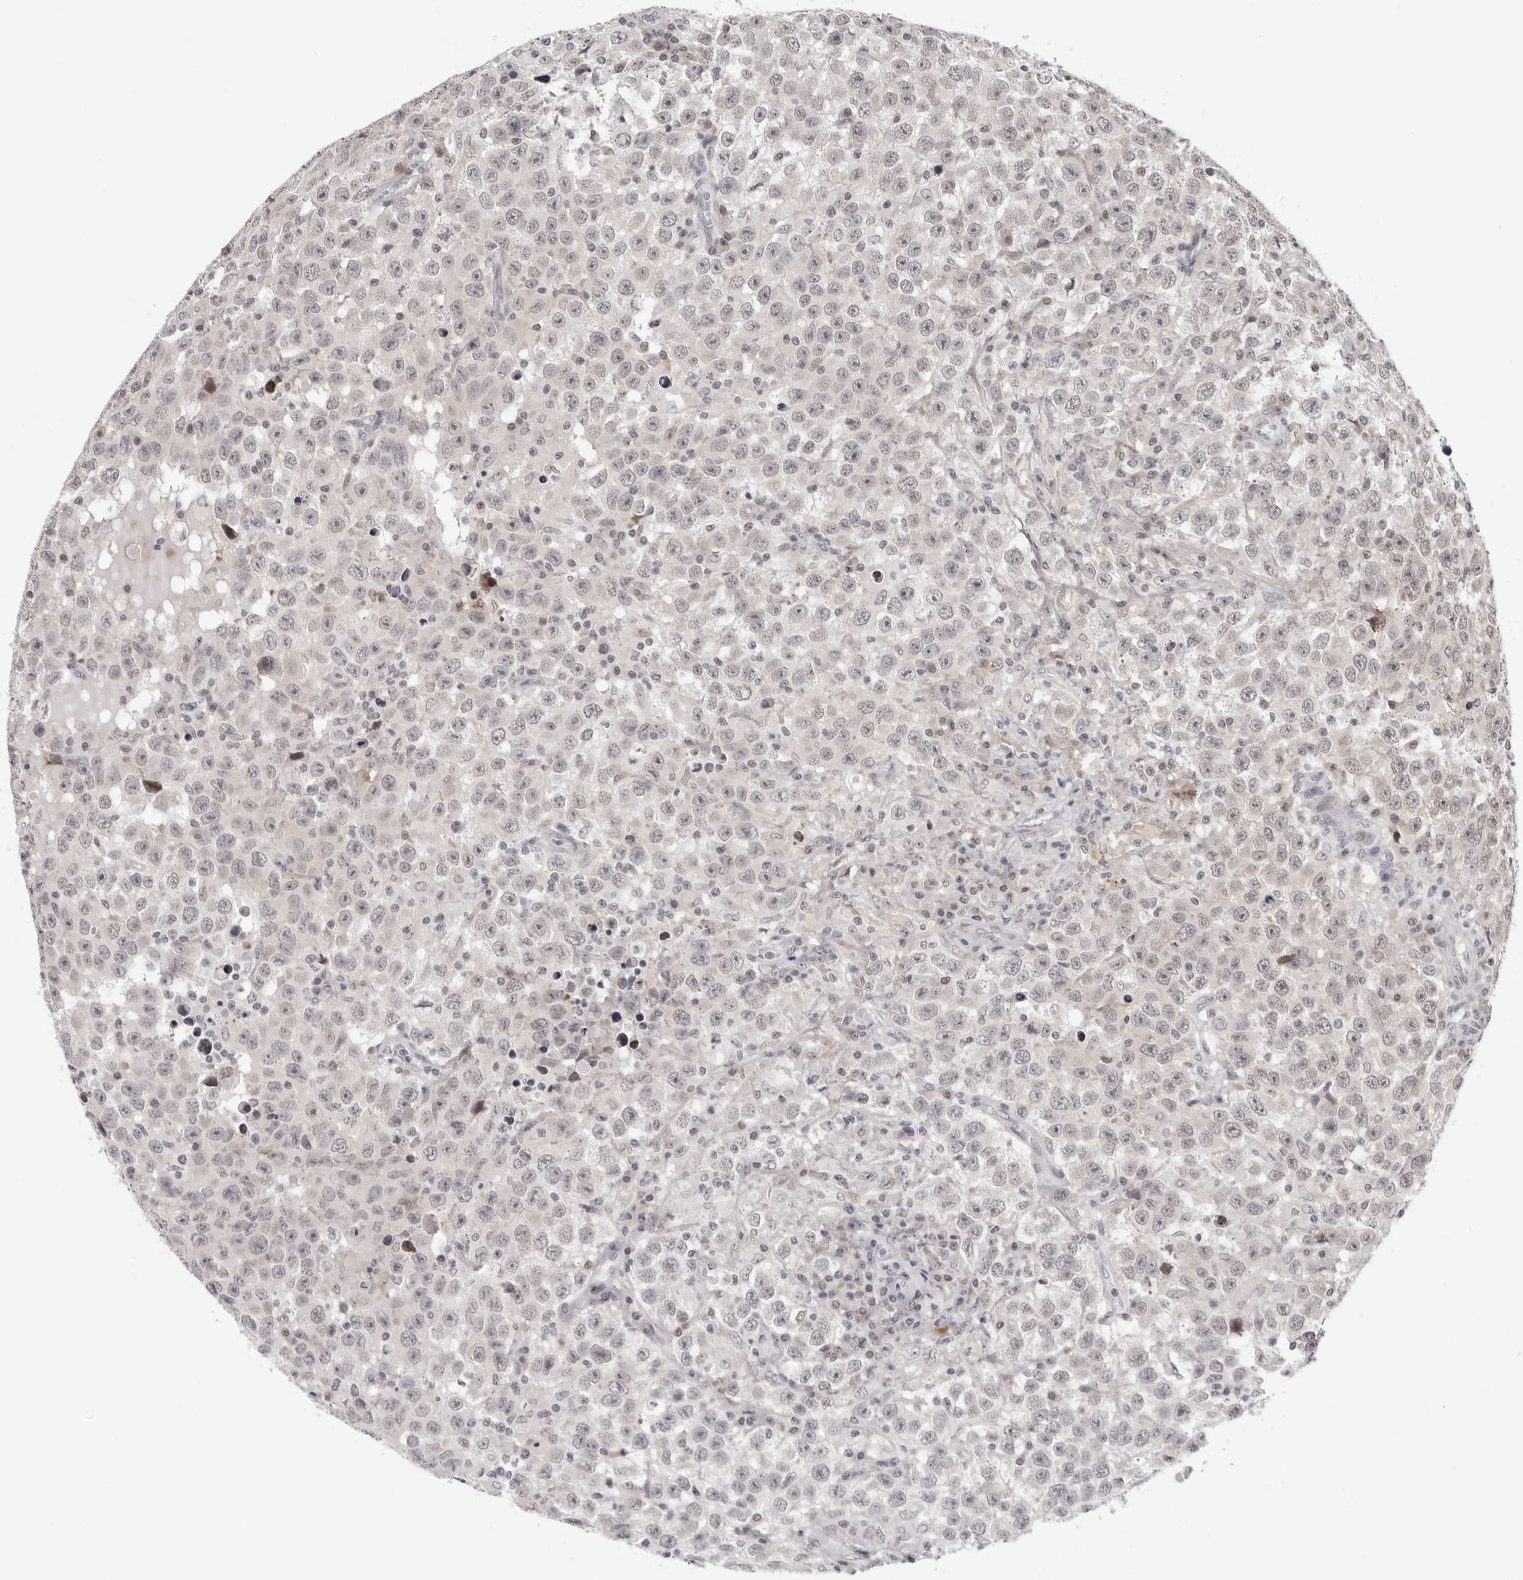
{"staining": {"intensity": "negative", "quantity": "none", "location": "none"}, "tissue": "testis cancer", "cell_type": "Tumor cells", "image_type": "cancer", "snomed": [{"axis": "morphology", "description": "Seminoma, NOS"}, {"axis": "topography", "description": "Testis"}], "caption": "DAB (3,3'-diaminobenzidine) immunohistochemical staining of seminoma (testis) reveals no significant expression in tumor cells.", "gene": "PRUNE1", "patient": {"sex": "male", "age": 41}}